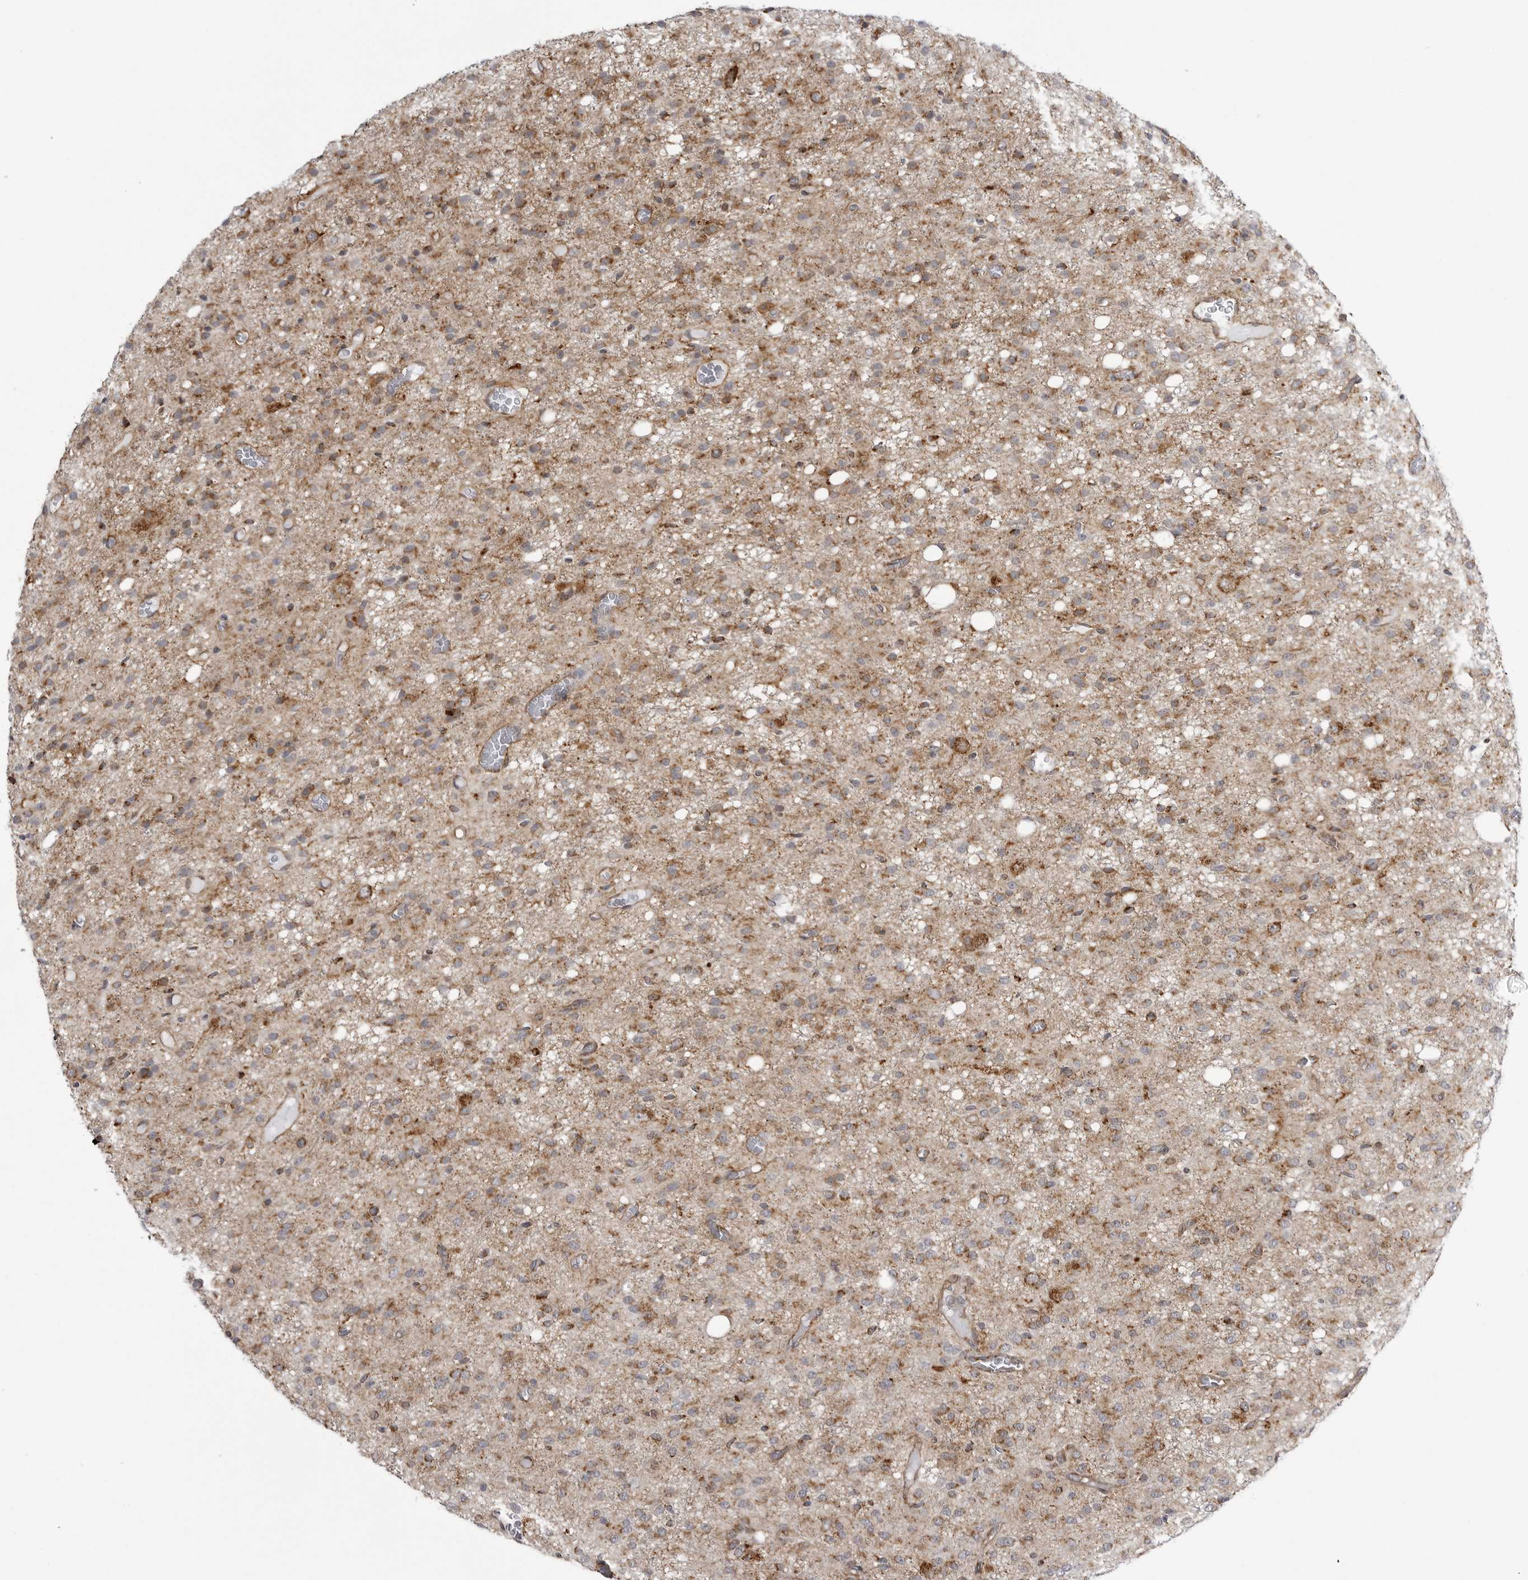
{"staining": {"intensity": "moderate", "quantity": "25%-75%", "location": "cytoplasmic/membranous"}, "tissue": "glioma", "cell_type": "Tumor cells", "image_type": "cancer", "snomed": [{"axis": "morphology", "description": "Glioma, malignant, High grade"}, {"axis": "topography", "description": "Brain"}], "caption": "This micrograph demonstrates immunohistochemistry staining of glioma, with medium moderate cytoplasmic/membranous positivity in approximately 25%-75% of tumor cells.", "gene": "FH", "patient": {"sex": "female", "age": 59}}